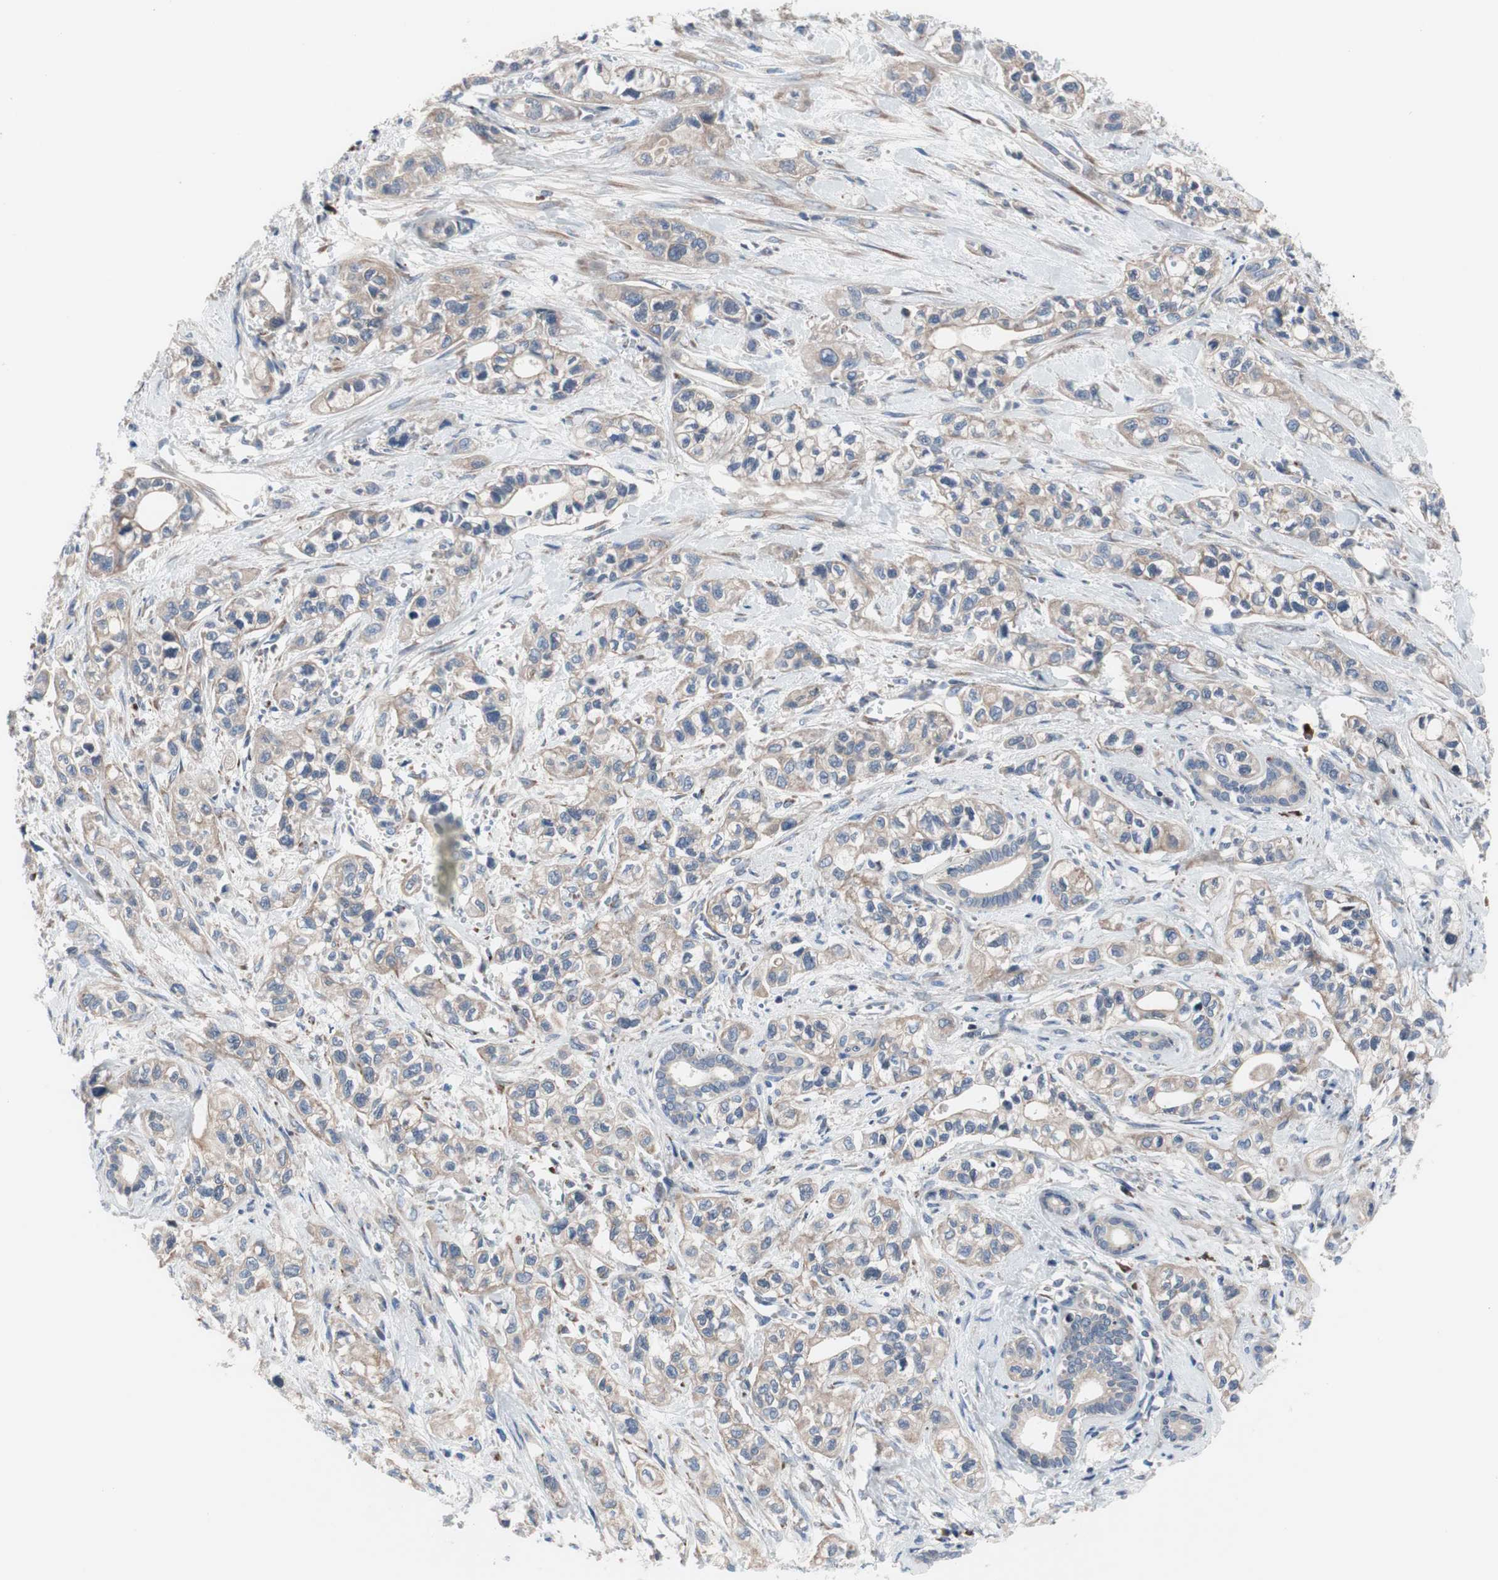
{"staining": {"intensity": "weak", "quantity": ">75%", "location": "cytoplasmic/membranous"}, "tissue": "pancreatic cancer", "cell_type": "Tumor cells", "image_type": "cancer", "snomed": [{"axis": "morphology", "description": "Adenocarcinoma, NOS"}, {"axis": "topography", "description": "Pancreas"}], "caption": "Pancreatic cancer (adenocarcinoma) tissue exhibits weak cytoplasmic/membranous staining in about >75% of tumor cells", "gene": "KANSL1", "patient": {"sex": "male", "age": 74}}